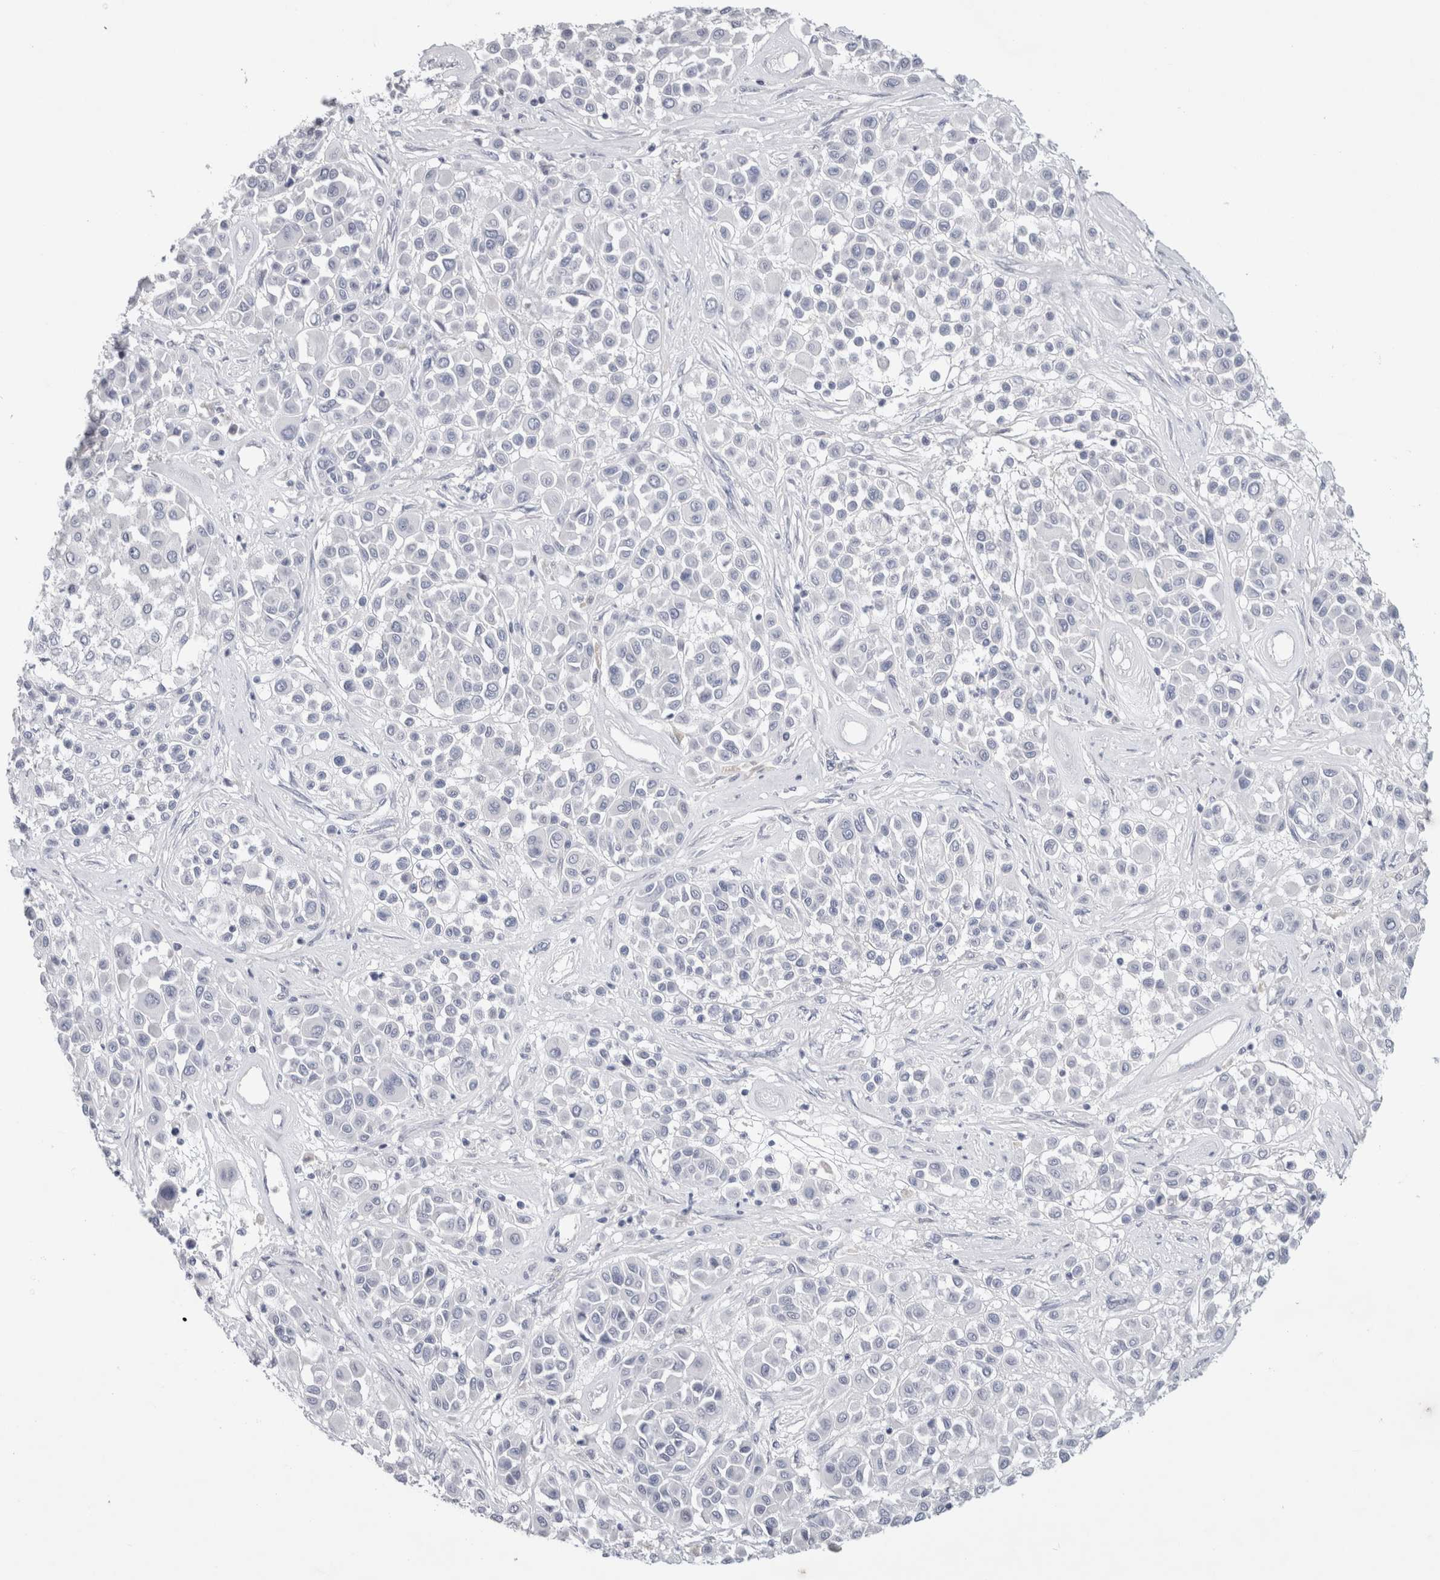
{"staining": {"intensity": "negative", "quantity": "none", "location": "none"}, "tissue": "melanoma", "cell_type": "Tumor cells", "image_type": "cancer", "snomed": [{"axis": "morphology", "description": "Malignant melanoma, Metastatic site"}, {"axis": "topography", "description": "Soft tissue"}], "caption": "Tumor cells show no significant protein positivity in melanoma.", "gene": "TONSL", "patient": {"sex": "male", "age": 41}}